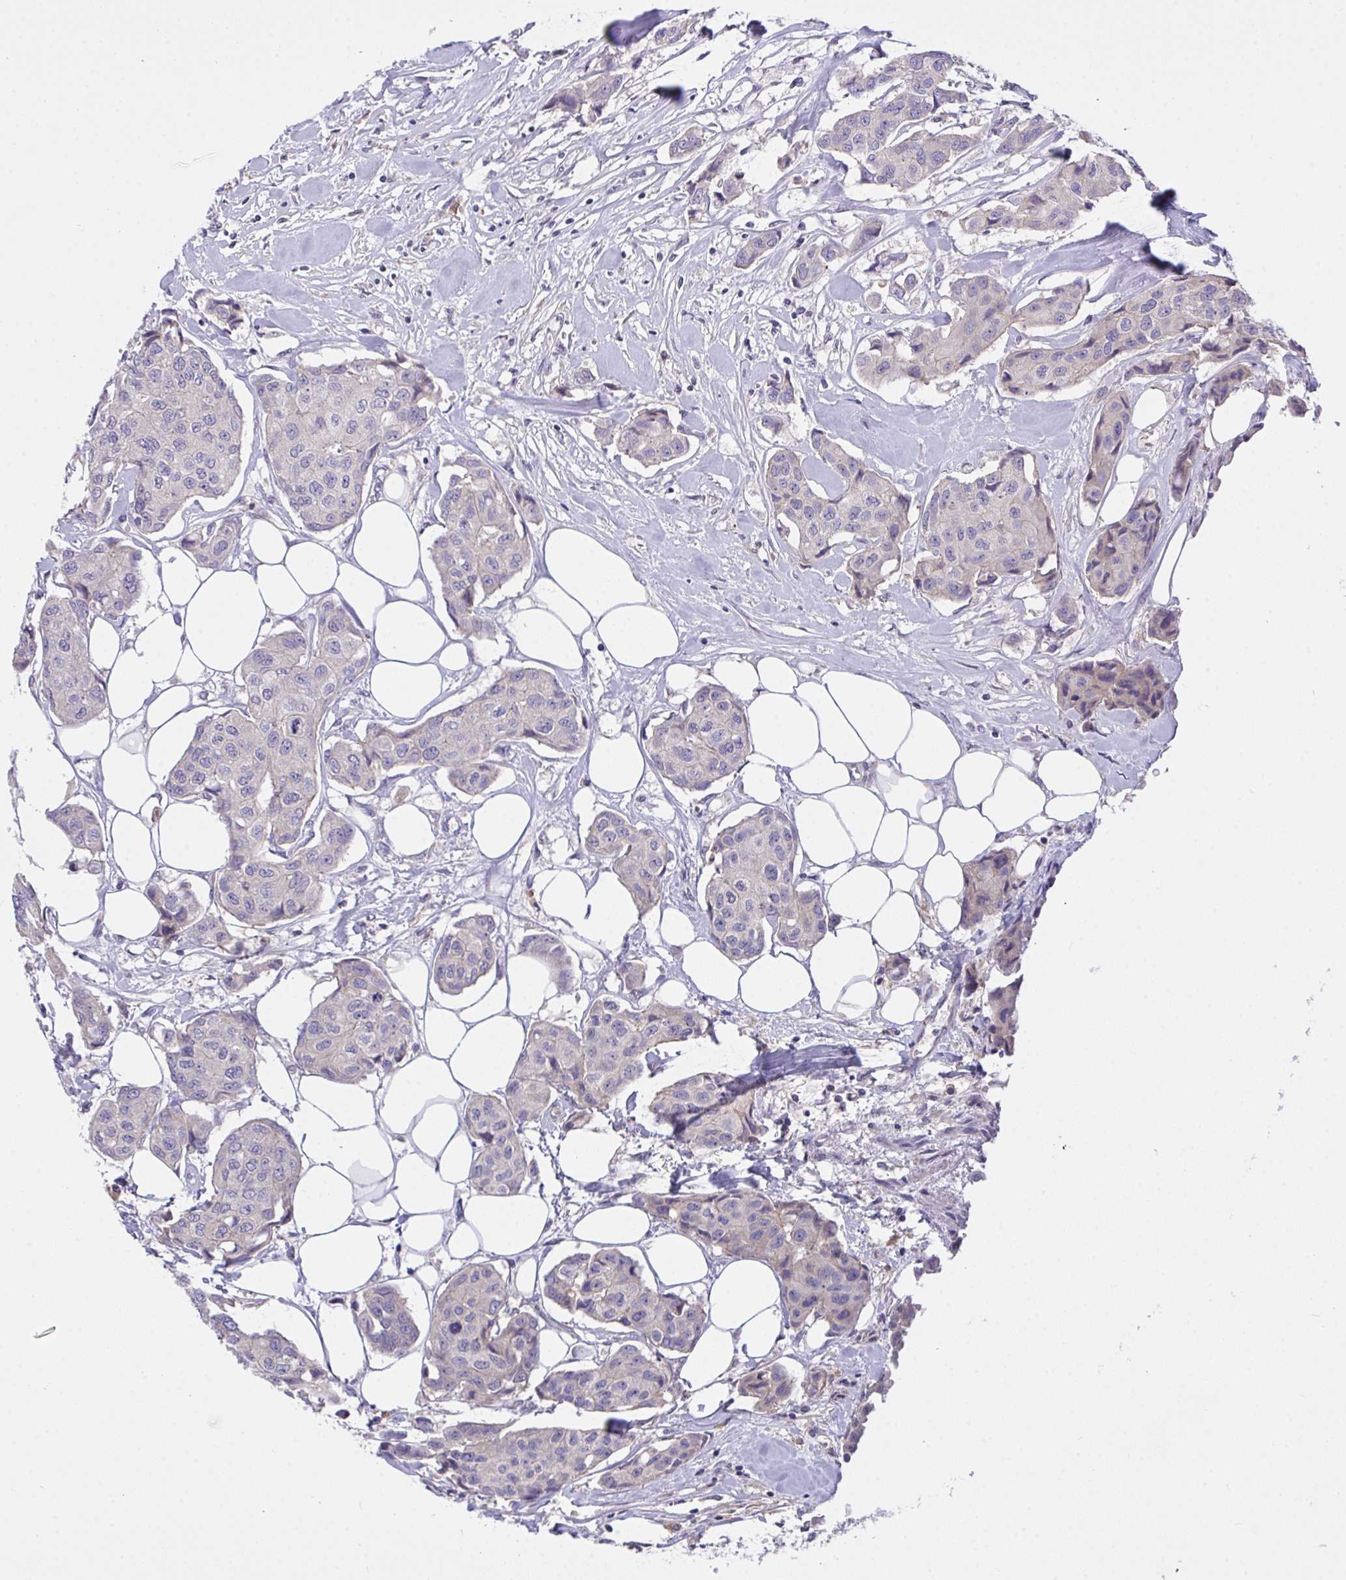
{"staining": {"intensity": "negative", "quantity": "none", "location": "none"}, "tissue": "breast cancer", "cell_type": "Tumor cells", "image_type": "cancer", "snomed": [{"axis": "morphology", "description": "Duct carcinoma"}, {"axis": "topography", "description": "Breast"}, {"axis": "topography", "description": "Lymph node"}], "caption": "Tumor cells are negative for brown protein staining in invasive ductal carcinoma (breast).", "gene": "ZNF581", "patient": {"sex": "female", "age": 80}}